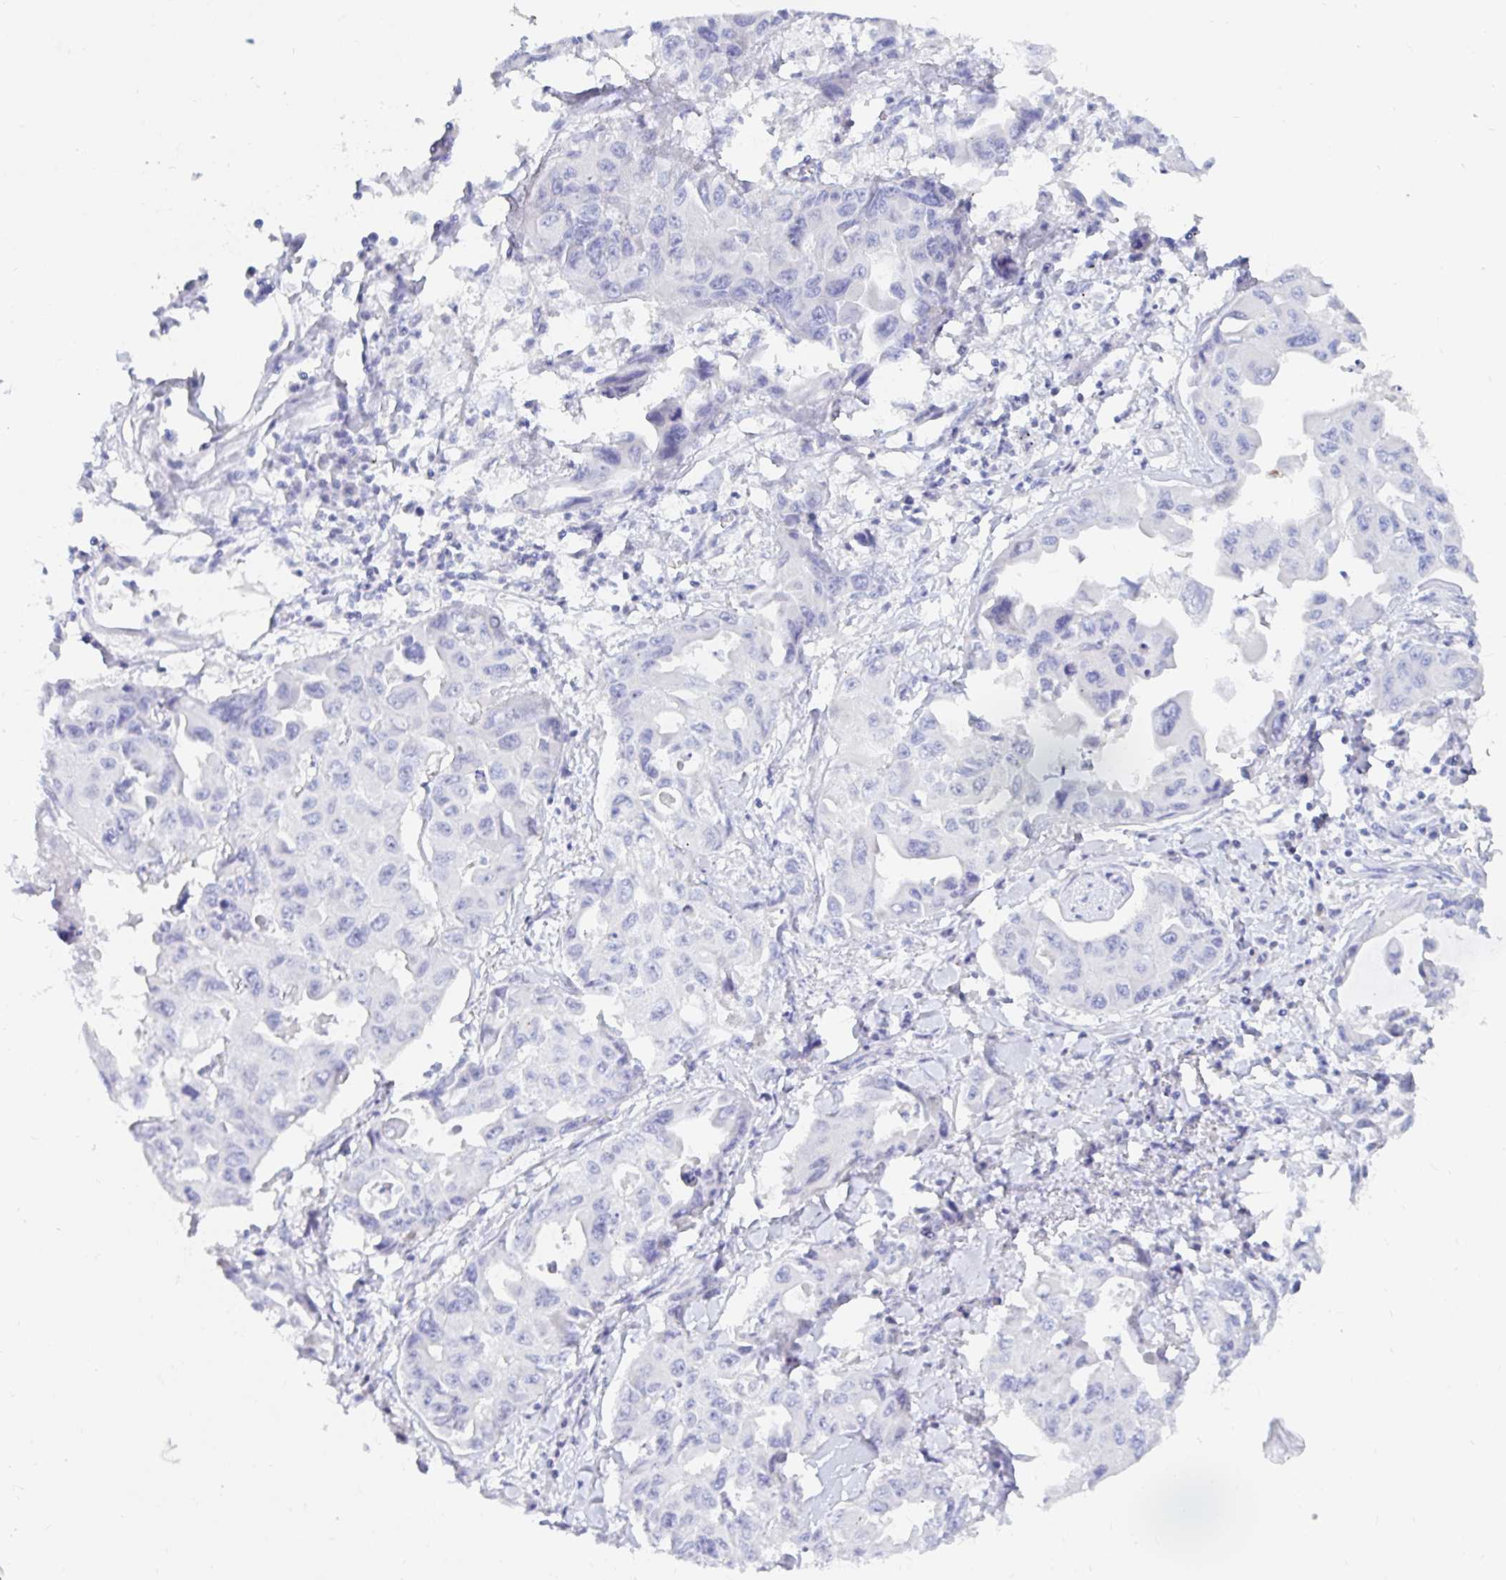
{"staining": {"intensity": "negative", "quantity": "none", "location": "none"}, "tissue": "lung cancer", "cell_type": "Tumor cells", "image_type": "cancer", "snomed": [{"axis": "morphology", "description": "Adenocarcinoma, NOS"}, {"axis": "topography", "description": "Lung"}], "caption": "There is no significant staining in tumor cells of lung cancer (adenocarcinoma). (DAB (3,3'-diaminobenzidine) immunohistochemistry visualized using brightfield microscopy, high magnification).", "gene": "NR2E1", "patient": {"sex": "male", "age": 64}}